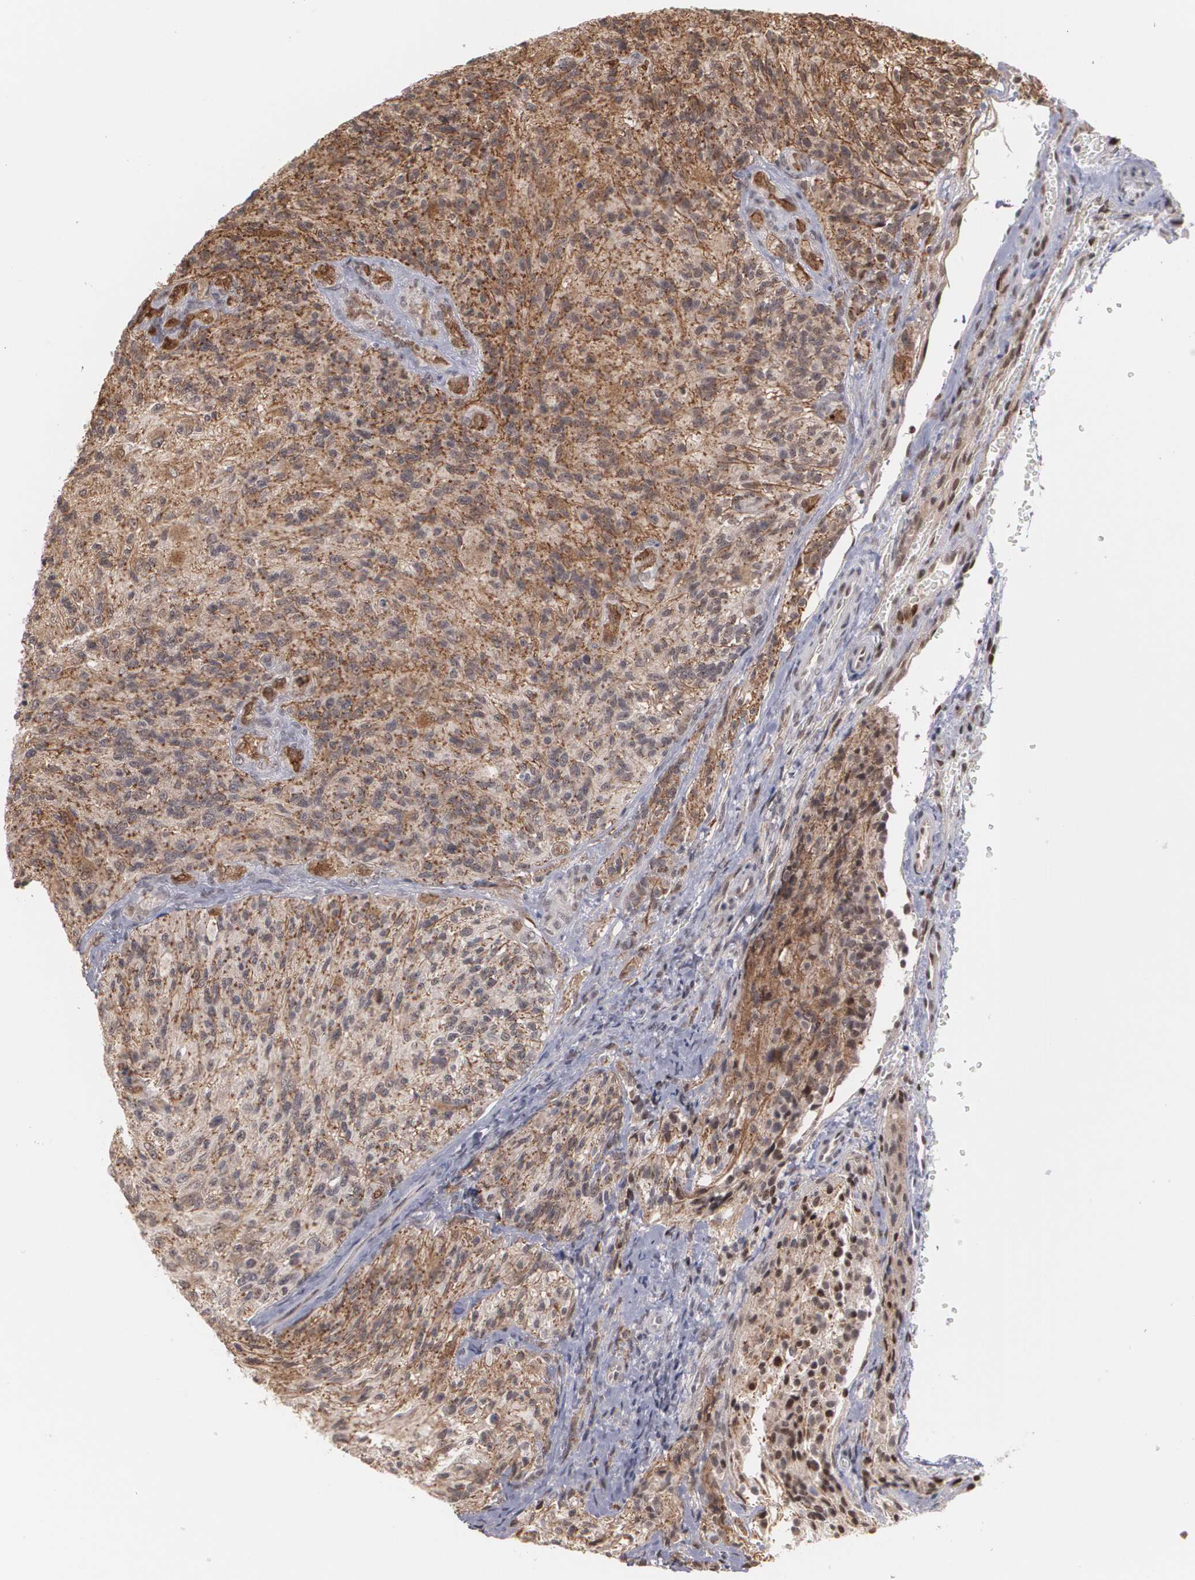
{"staining": {"intensity": "moderate", "quantity": ">75%", "location": "cytoplasmic/membranous"}, "tissue": "glioma", "cell_type": "Tumor cells", "image_type": "cancer", "snomed": [{"axis": "morphology", "description": "Normal tissue, NOS"}, {"axis": "morphology", "description": "Glioma, malignant, High grade"}, {"axis": "topography", "description": "Cerebral cortex"}], "caption": "This is an image of immunohistochemistry (IHC) staining of glioma, which shows moderate expression in the cytoplasmic/membranous of tumor cells.", "gene": "ZNF75A", "patient": {"sex": "male", "age": 56}}